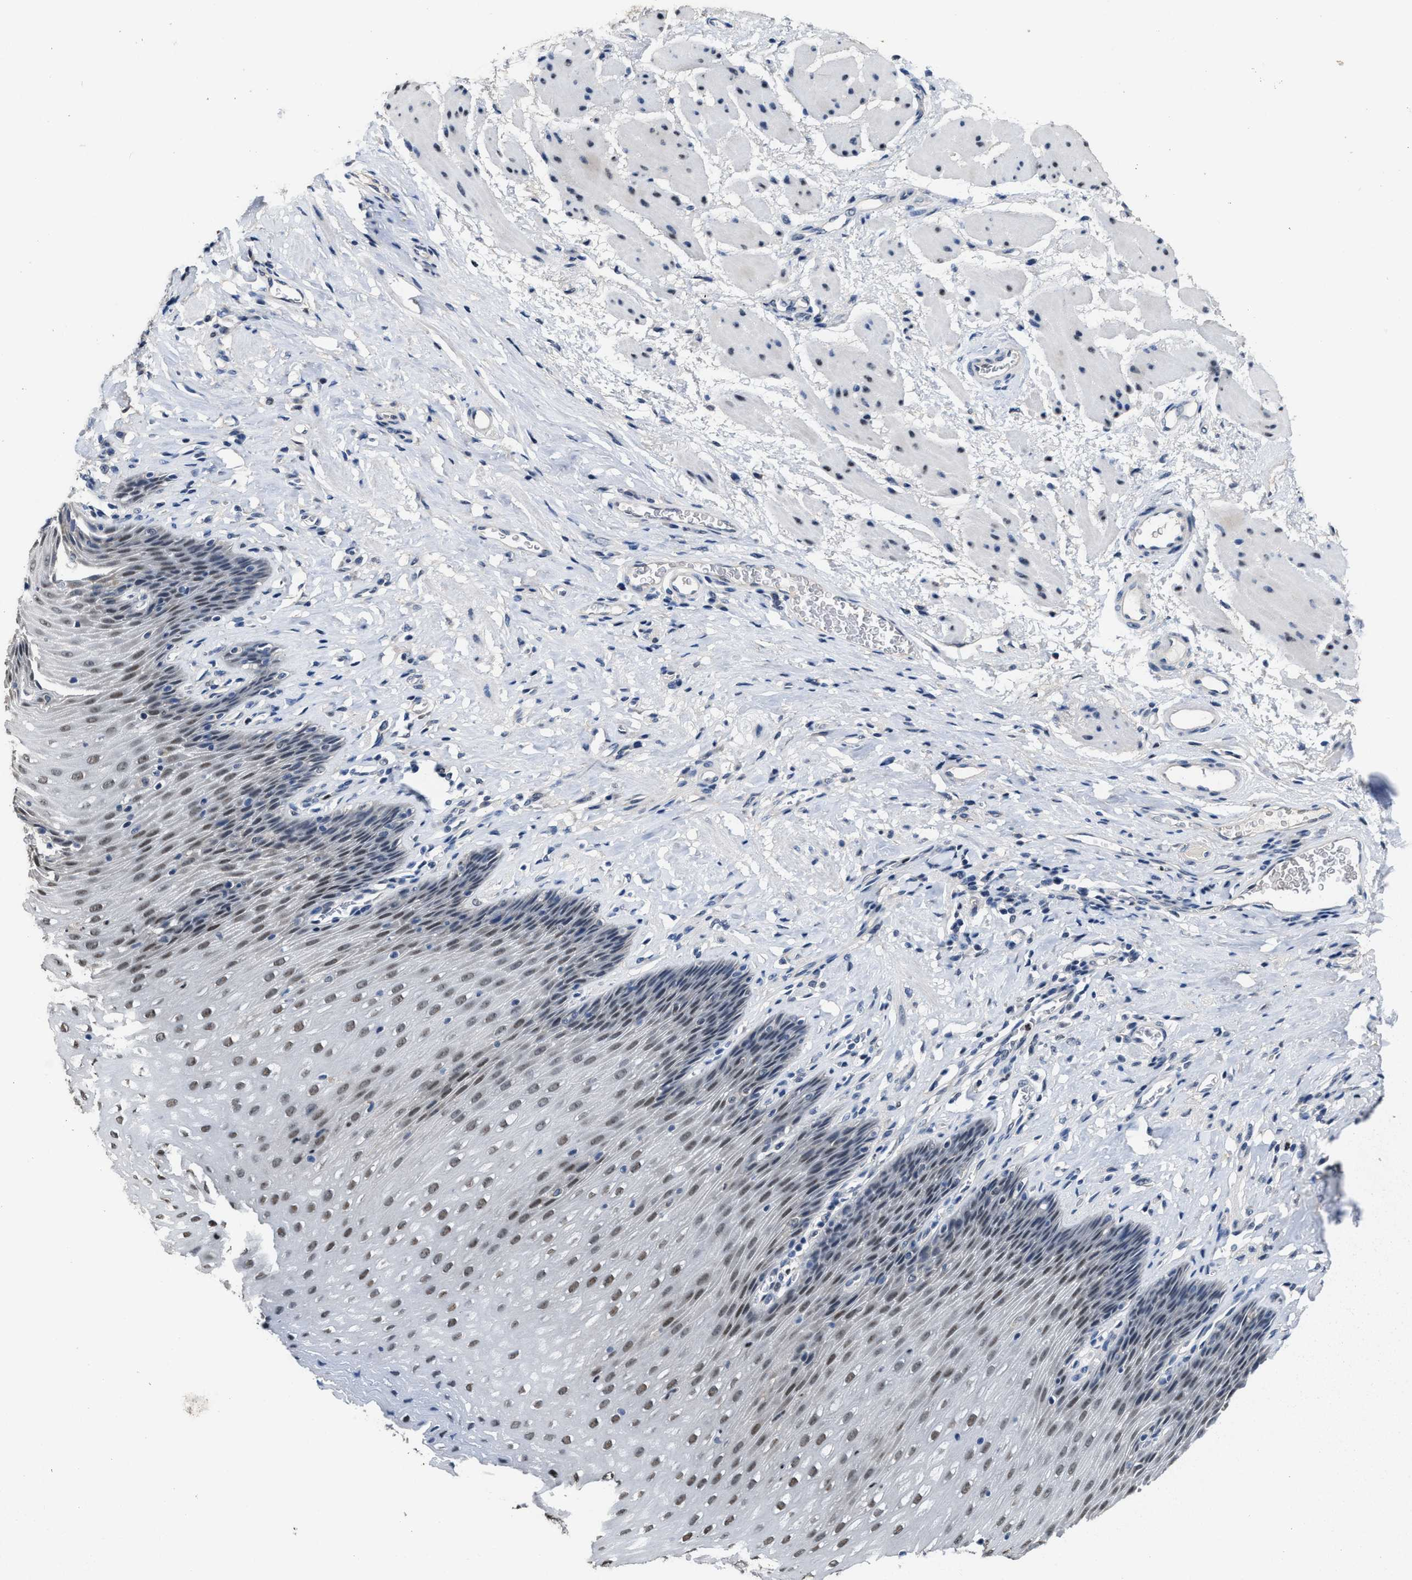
{"staining": {"intensity": "moderate", "quantity": "25%-75%", "location": "nuclear"}, "tissue": "esophagus", "cell_type": "Squamous epithelial cells", "image_type": "normal", "snomed": [{"axis": "morphology", "description": "Normal tissue, NOS"}, {"axis": "topography", "description": "Esophagus"}], "caption": "A high-resolution histopathology image shows immunohistochemistry staining of benign esophagus, which shows moderate nuclear expression in approximately 25%-75% of squamous epithelial cells. The protein of interest is shown in brown color, while the nuclei are stained blue.", "gene": "ZNF20", "patient": {"sex": "female", "age": 61}}